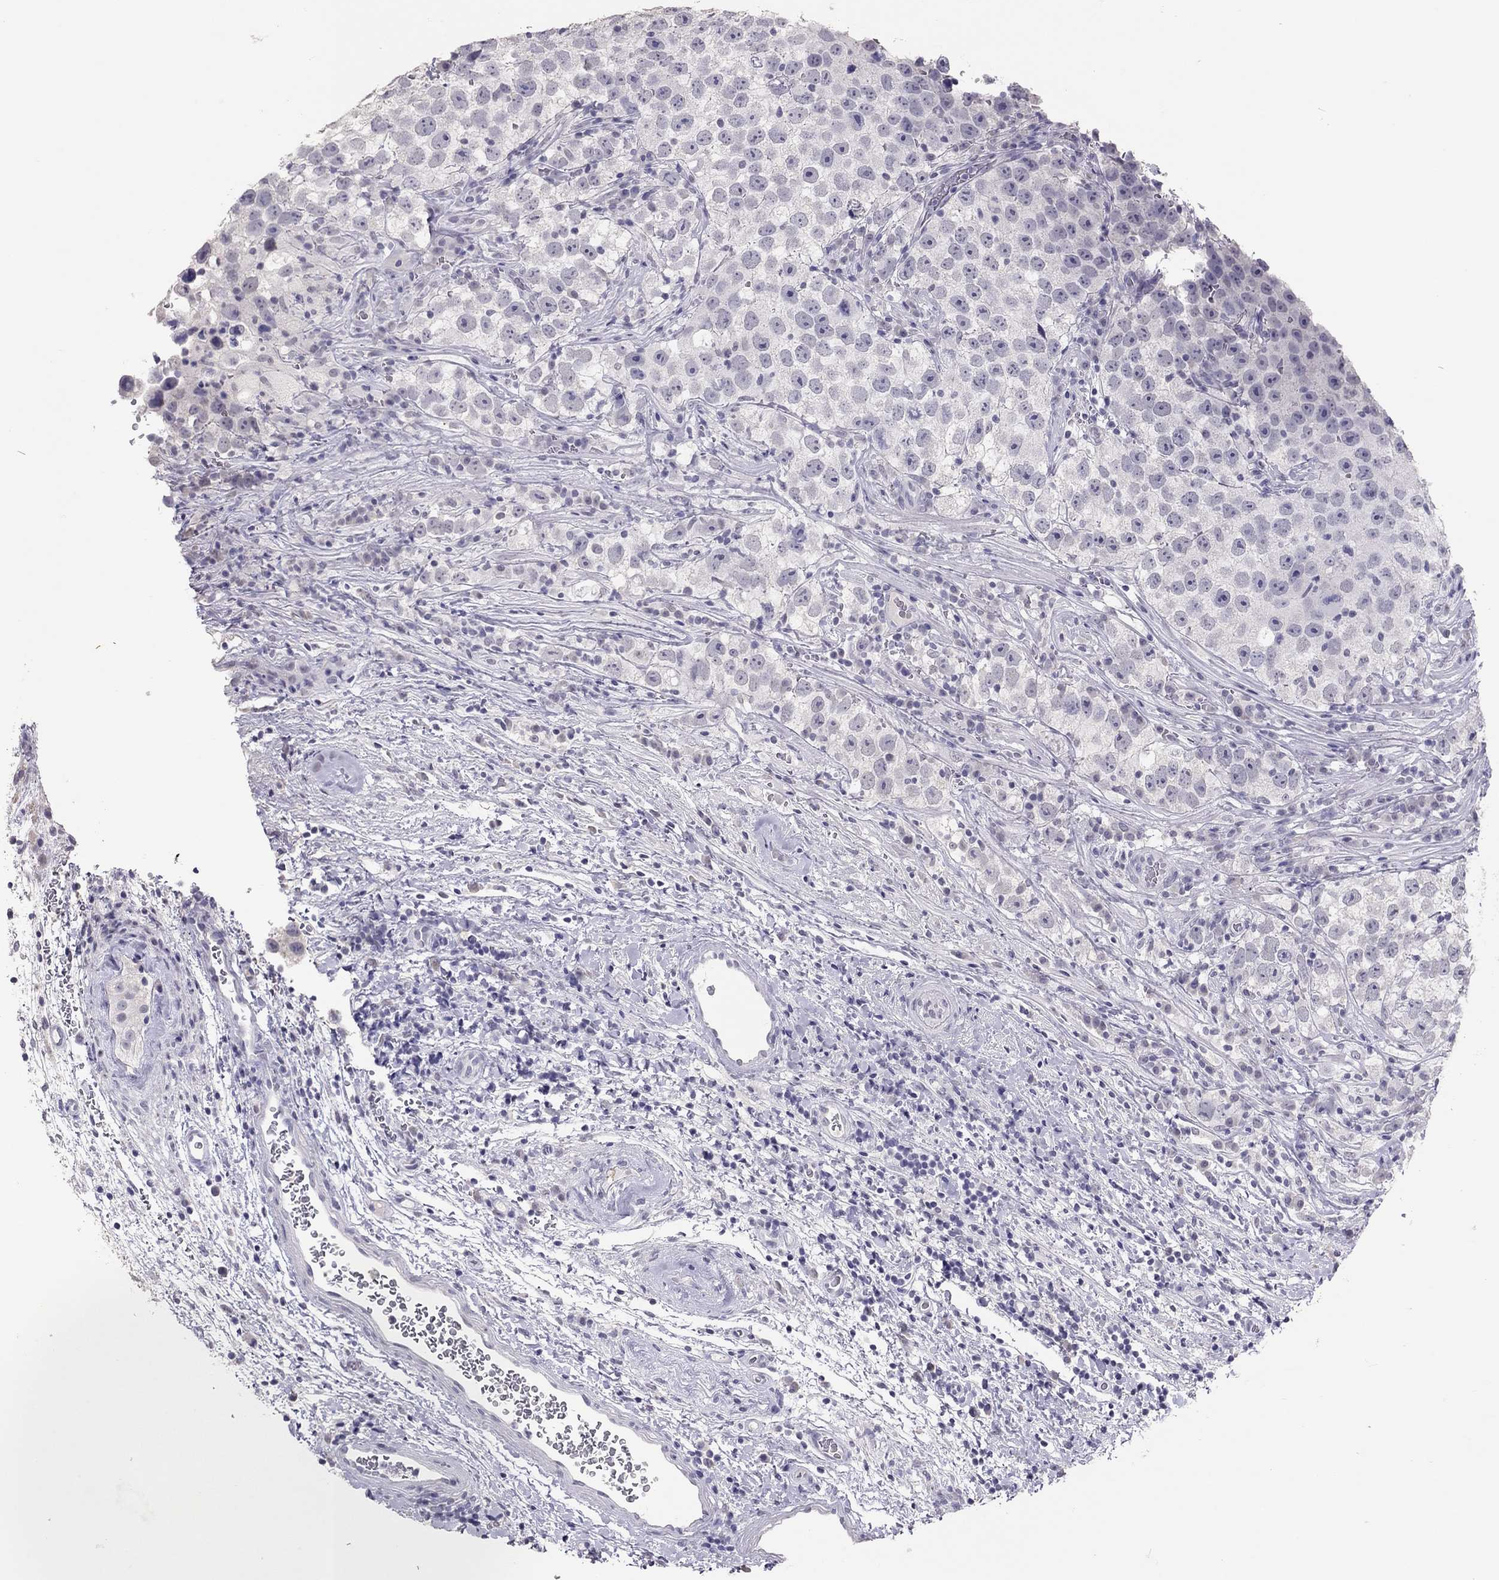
{"staining": {"intensity": "negative", "quantity": "none", "location": "none"}, "tissue": "testis cancer", "cell_type": "Tumor cells", "image_type": "cancer", "snomed": [{"axis": "morphology", "description": "Normal tissue, NOS"}, {"axis": "morphology", "description": "Seminoma, NOS"}, {"axis": "topography", "description": "Testis"}], "caption": "Seminoma (testis) was stained to show a protein in brown. There is no significant staining in tumor cells.", "gene": "PSMB11", "patient": {"sex": "male", "age": 31}}